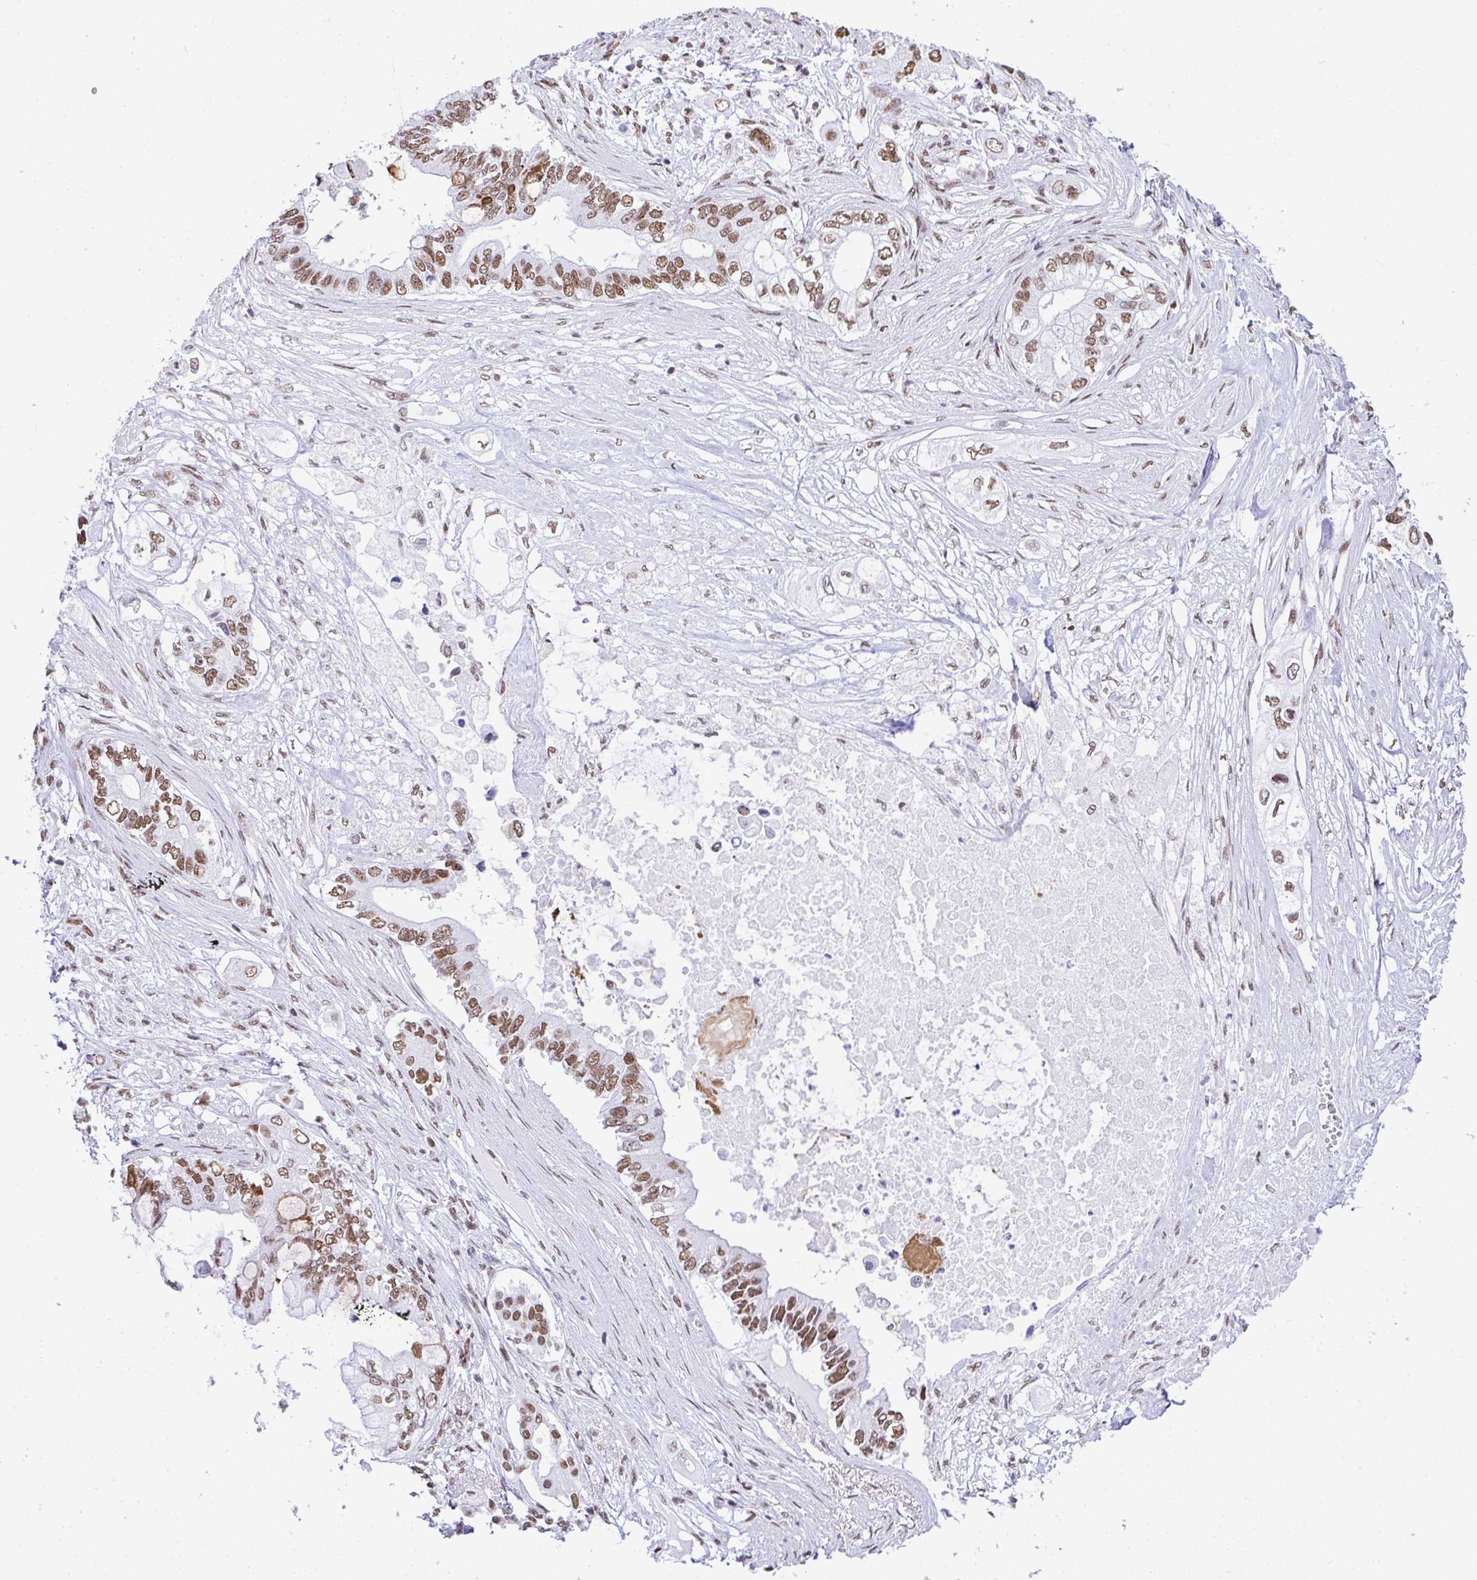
{"staining": {"intensity": "moderate", "quantity": ">75%", "location": "nuclear"}, "tissue": "pancreatic cancer", "cell_type": "Tumor cells", "image_type": "cancer", "snomed": [{"axis": "morphology", "description": "Adenocarcinoma, NOS"}, {"axis": "topography", "description": "Pancreas"}], "caption": "A brown stain labels moderate nuclear staining of a protein in human pancreatic cancer (adenocarcinoma) tumor cells.", "gene": "DDX52", "patient": {"sex": "female", "age": 63}}